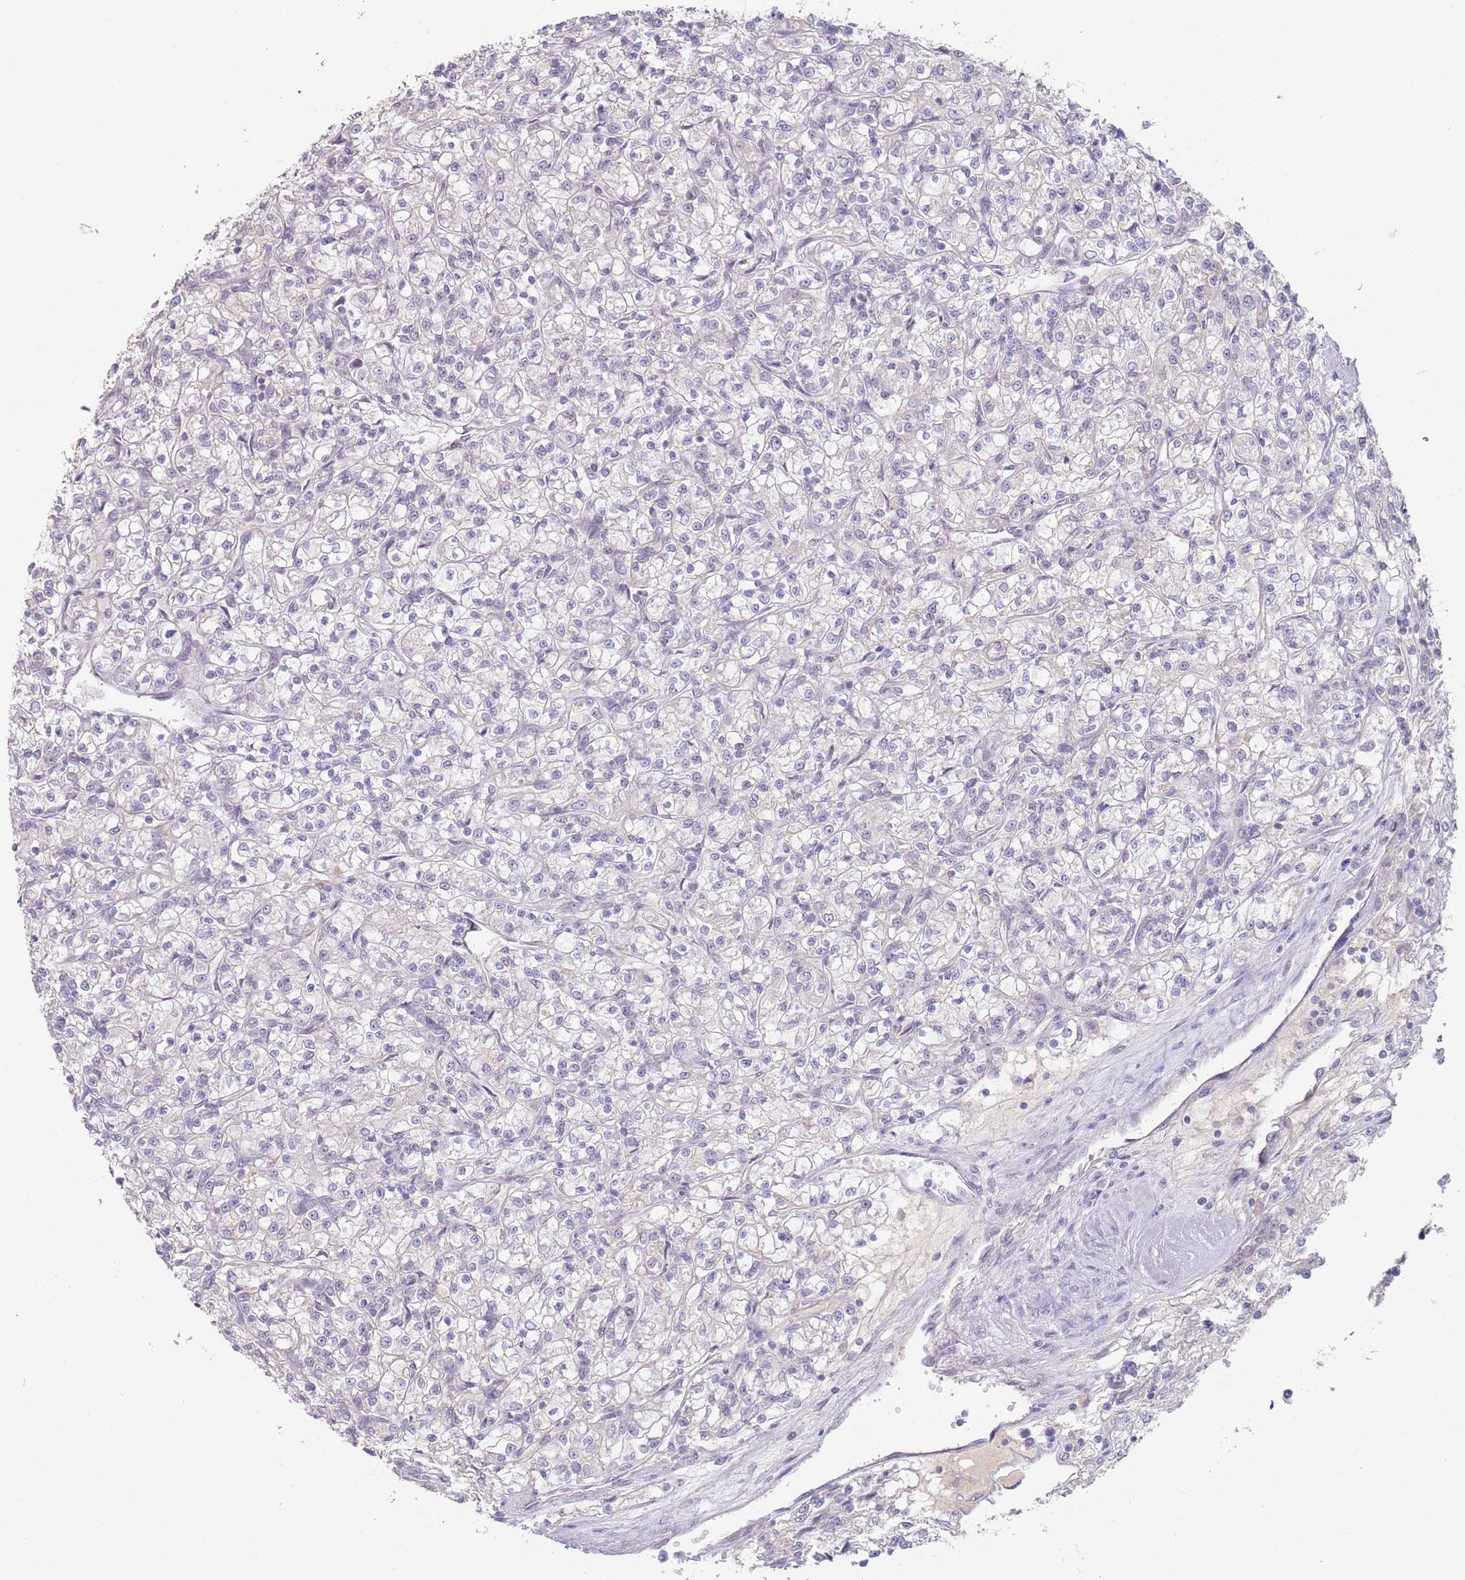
{"staining": {"intensity": "negative", "quantity": "none", "location": "none"}, "tissue": "renal cancer", "cell_type": "Tumor cells", "image_type": "cancer", "snomed": [{"axis": "morphology", "description": "Adenocarcinoma, NOS"}, {"axis": "topography", "description": "Kidney"}], "caption": "Tumor cells show no significant protein positivity in renal cancer.", "gene": "WDR93", "patient": {"sex": "female", "age": 59}}